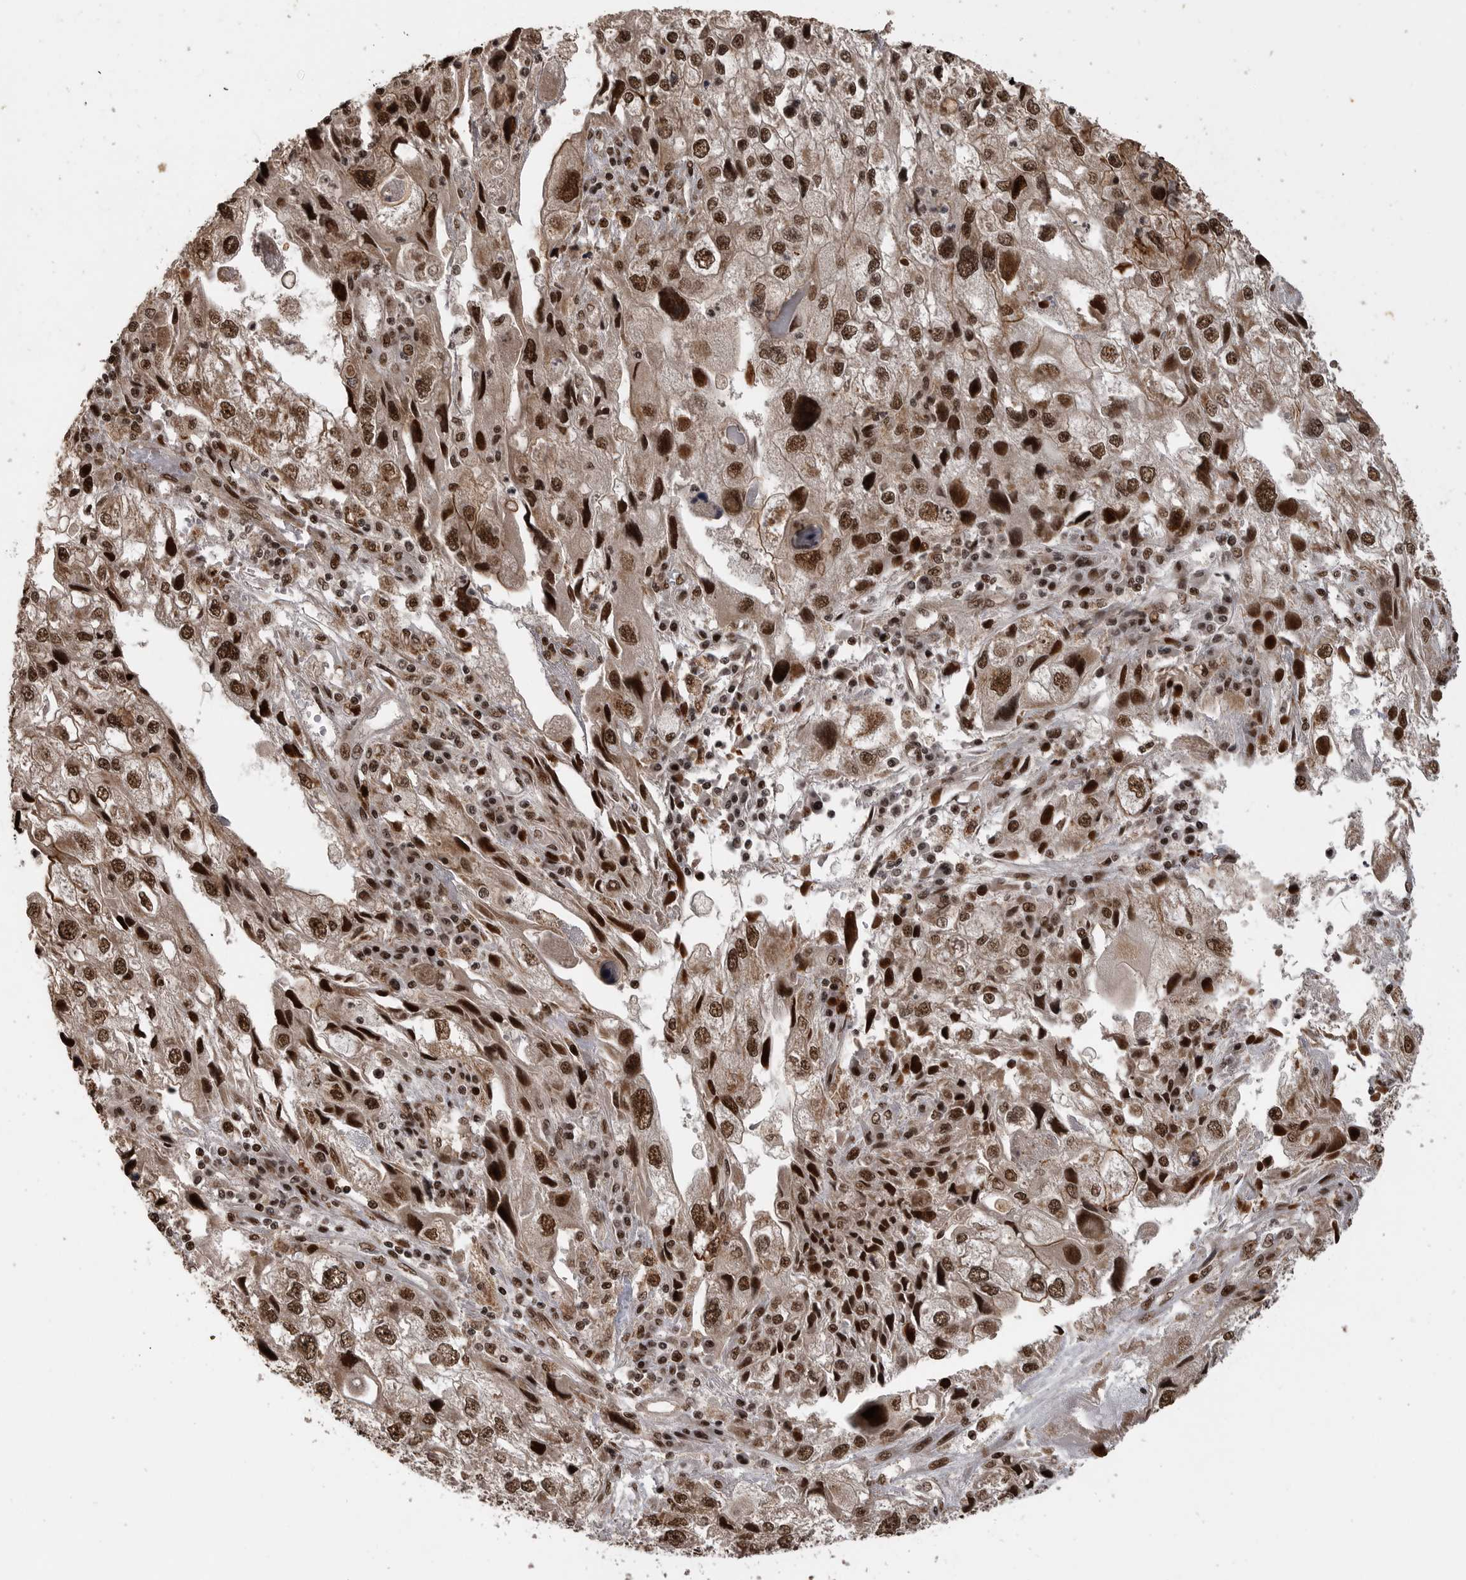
{"staining": {"intensity": "strong", "quantity": ">75%", "location": "nuclear"}, "tissue": "endometrial cancer", "cell_type": "Tumor cells", "image_type": "cancer", "snomed": [{"axis": "morphology", "description": "Adenocarcinoma, NOS"}, {"axis": "topography", "description": "Endometrium"}], "caption": "Immunohistochemical staining of human adenocarcinoma (endometrial) reveals high levels of strong nuclear protein positivity in approximately >75% of tumor cells.", "gene": "PPP1R8", "patient": {"sex": "female", "age": 49}}